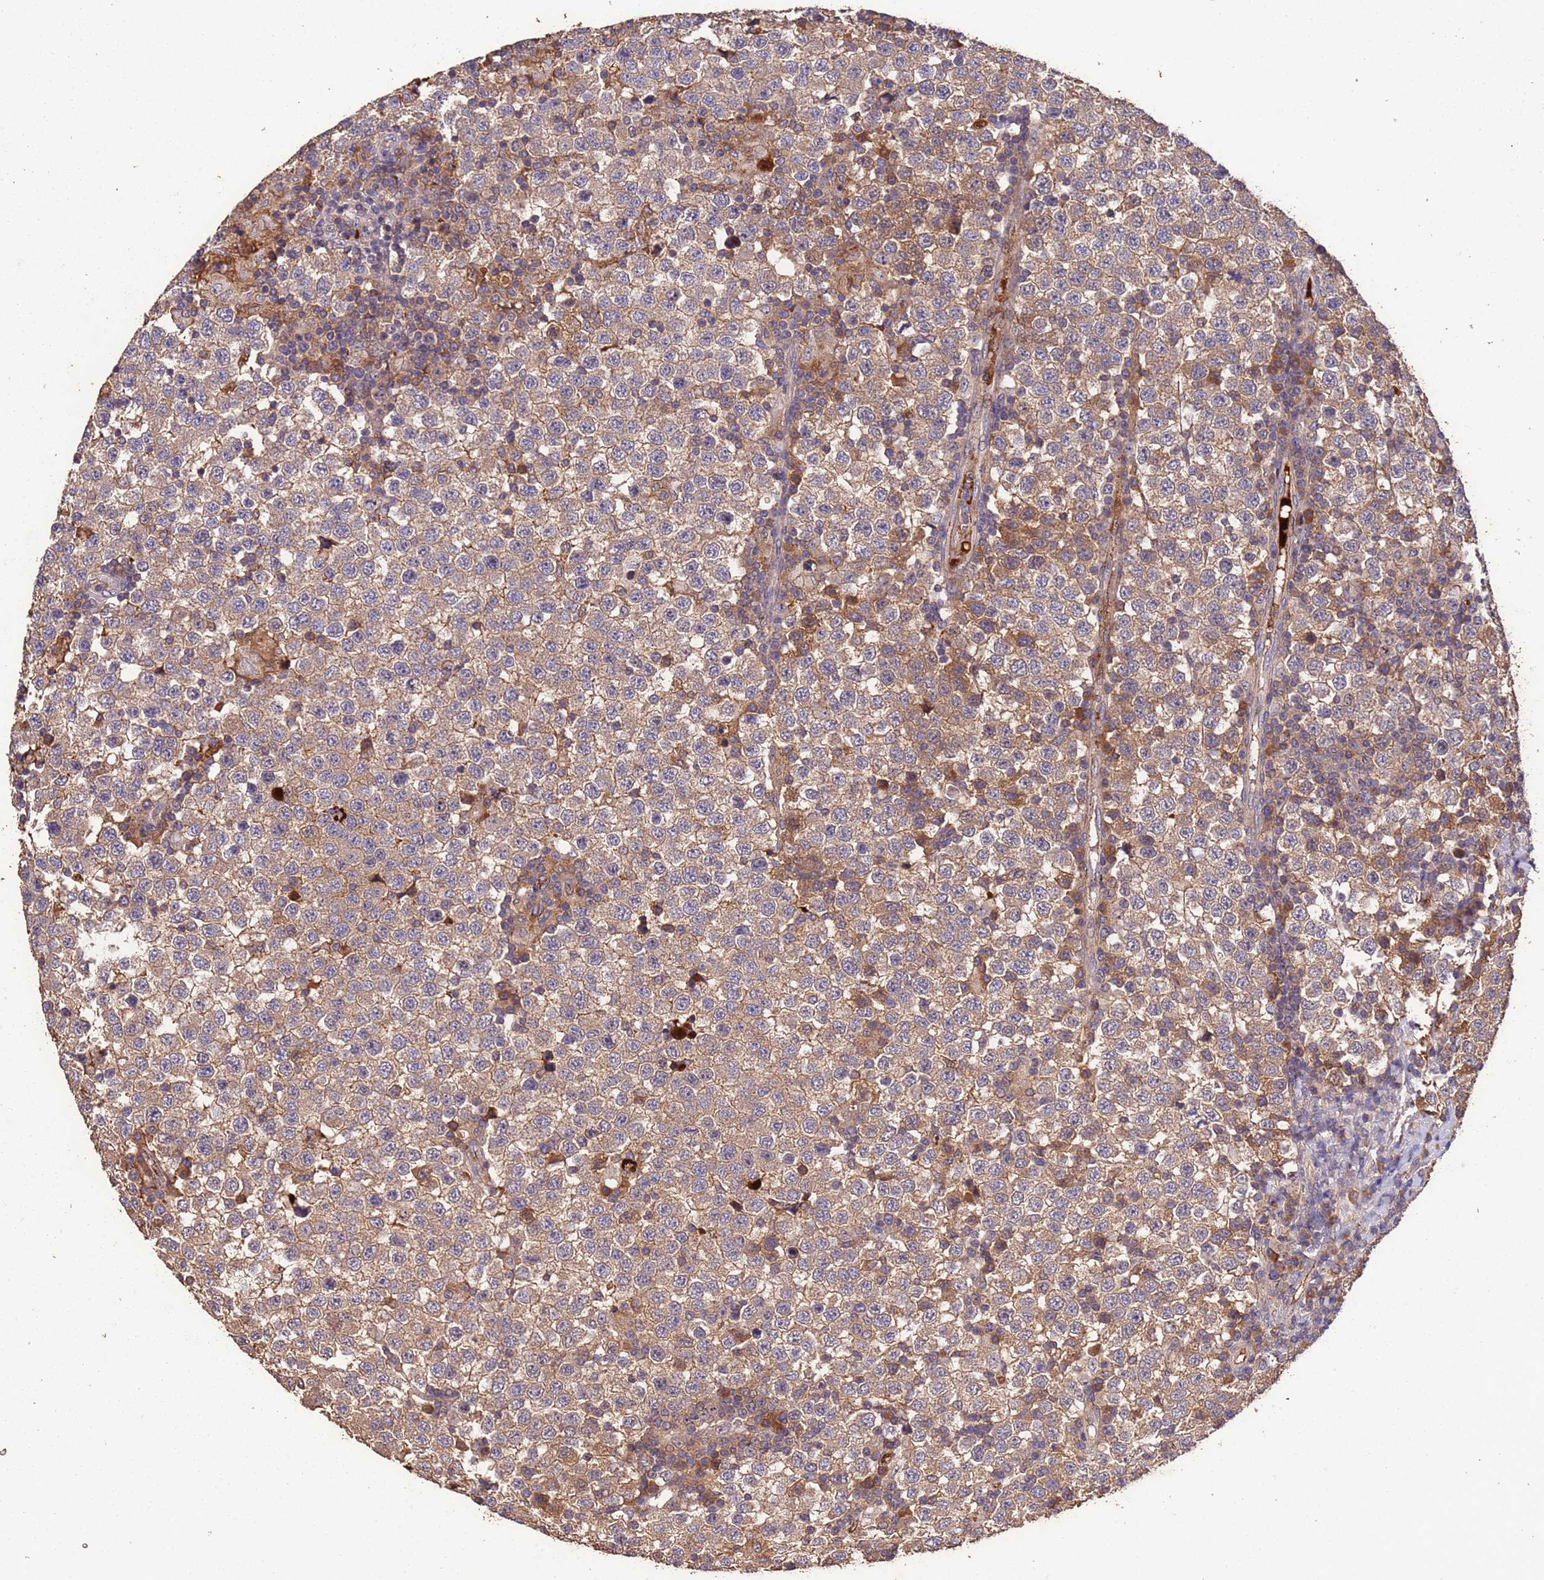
{"staining": {"intensity": "moderate", "quantity": ">75%", "location": "cytoplasmic/membranous"}, "tissue": "testis cancer", "cell_type": "Tumor cells", "image_type": "cancer", "snomed": [{"axis": "morphology", "description": "Seminoma, NOS"}, {"axis": "topography", "description": "Testis"}], "caption": "Tumor cells demonstrate moderate cytoplasmic/membranous positivity in about >75% of cells in seminoma (testis).", "gene": "CCDC184", "patient": {"sex": "male", "age": 34}}